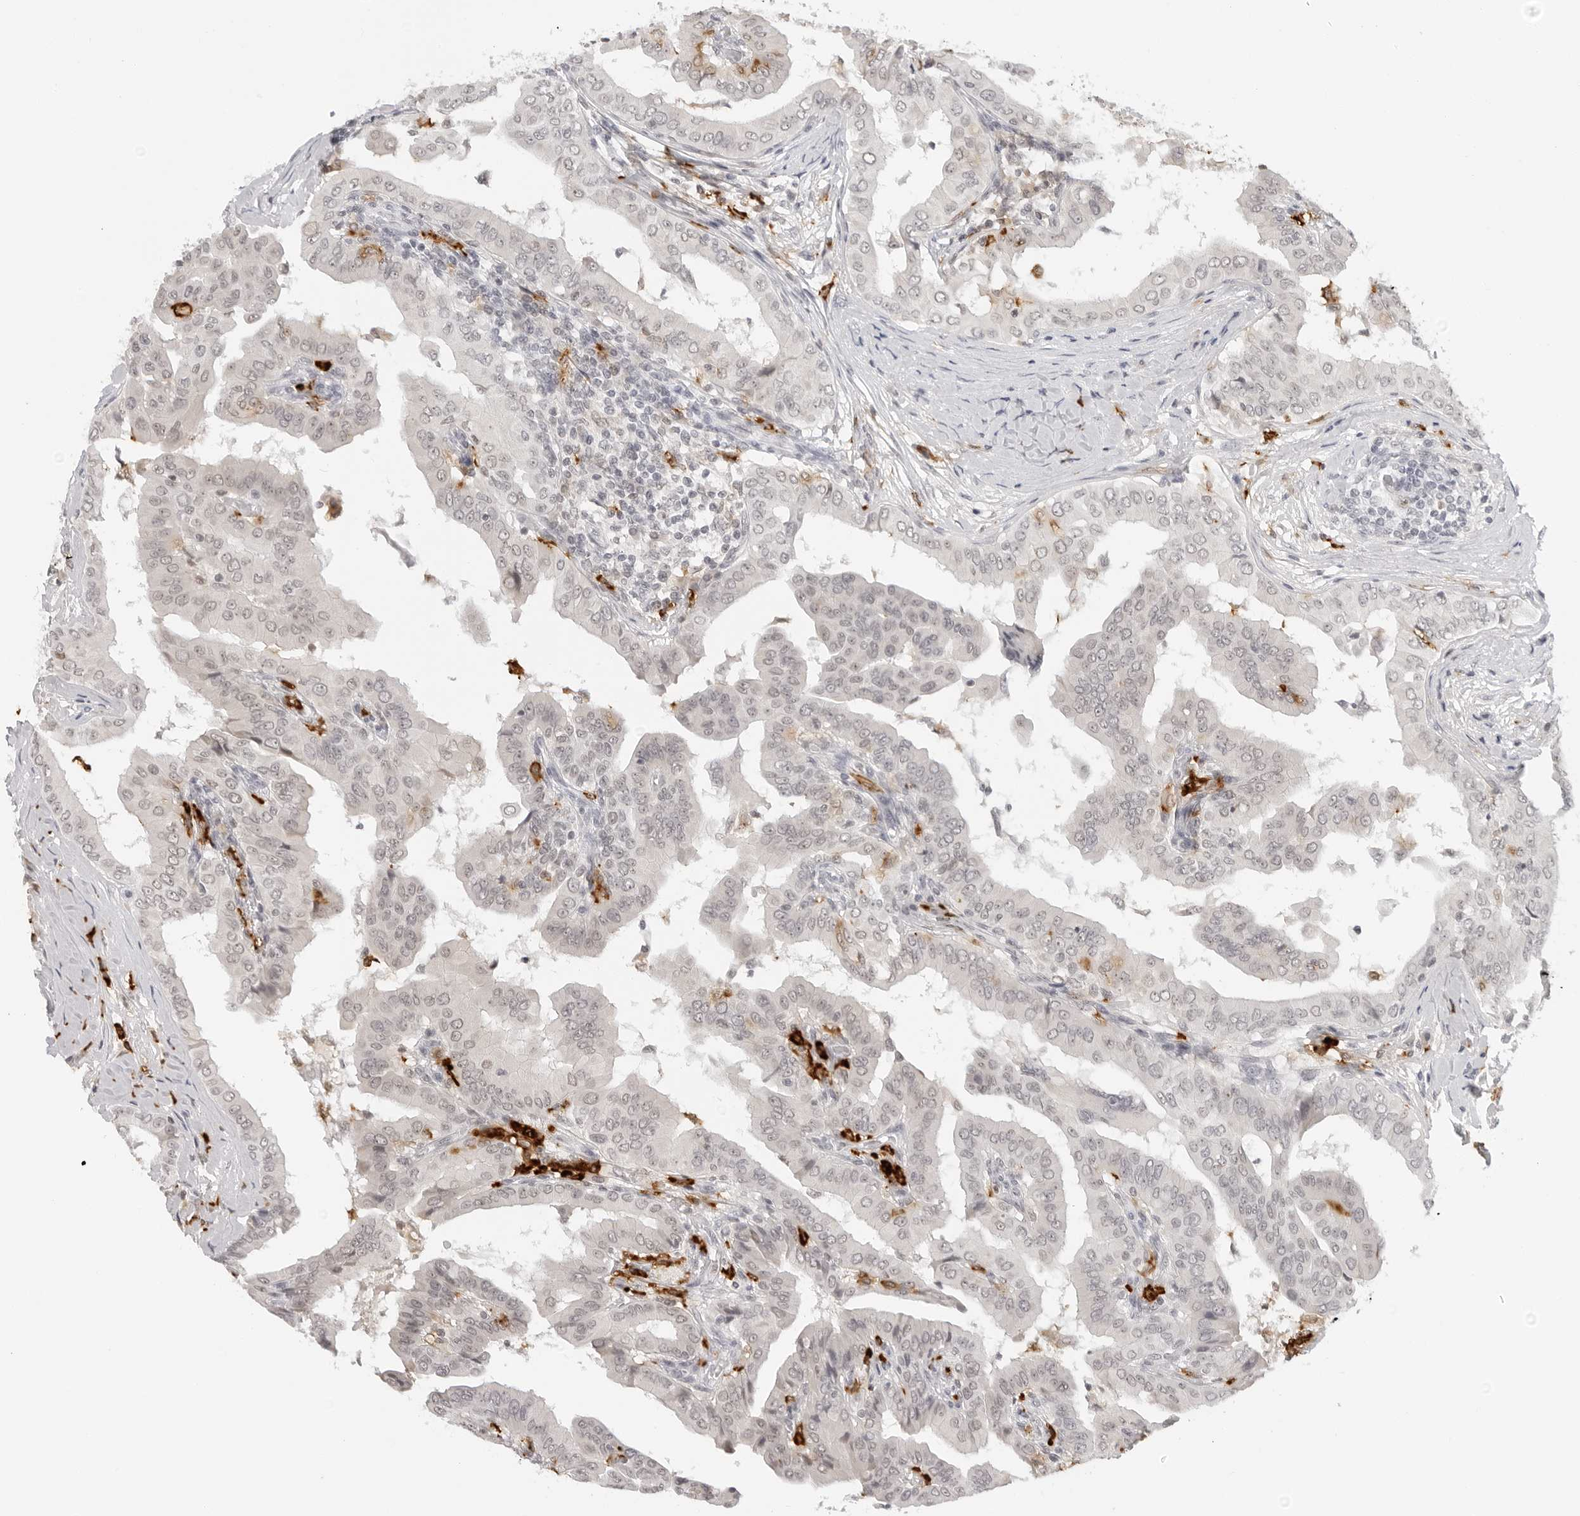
{"staining": {"intensity": "weak", "quantity": ">75%", "location": "nuclear"}, "tissue": "thyroid cancer", "cell_type": "Tumor cells", "image_type": "cancer", "snomed": [{"axis": "morphology", "description": "Papillary adenocarcinoma, NOS"}, {"axis": "topography", "description": "Thyroid gland"}], "caption": "IHC of papillary adenocarcinoma (thyroid) exhibits low levels of weak nuclear staining in about >75% of tumor cells.", "gene": "MSH6", "patient": {"sex": "male", "age": 33}}